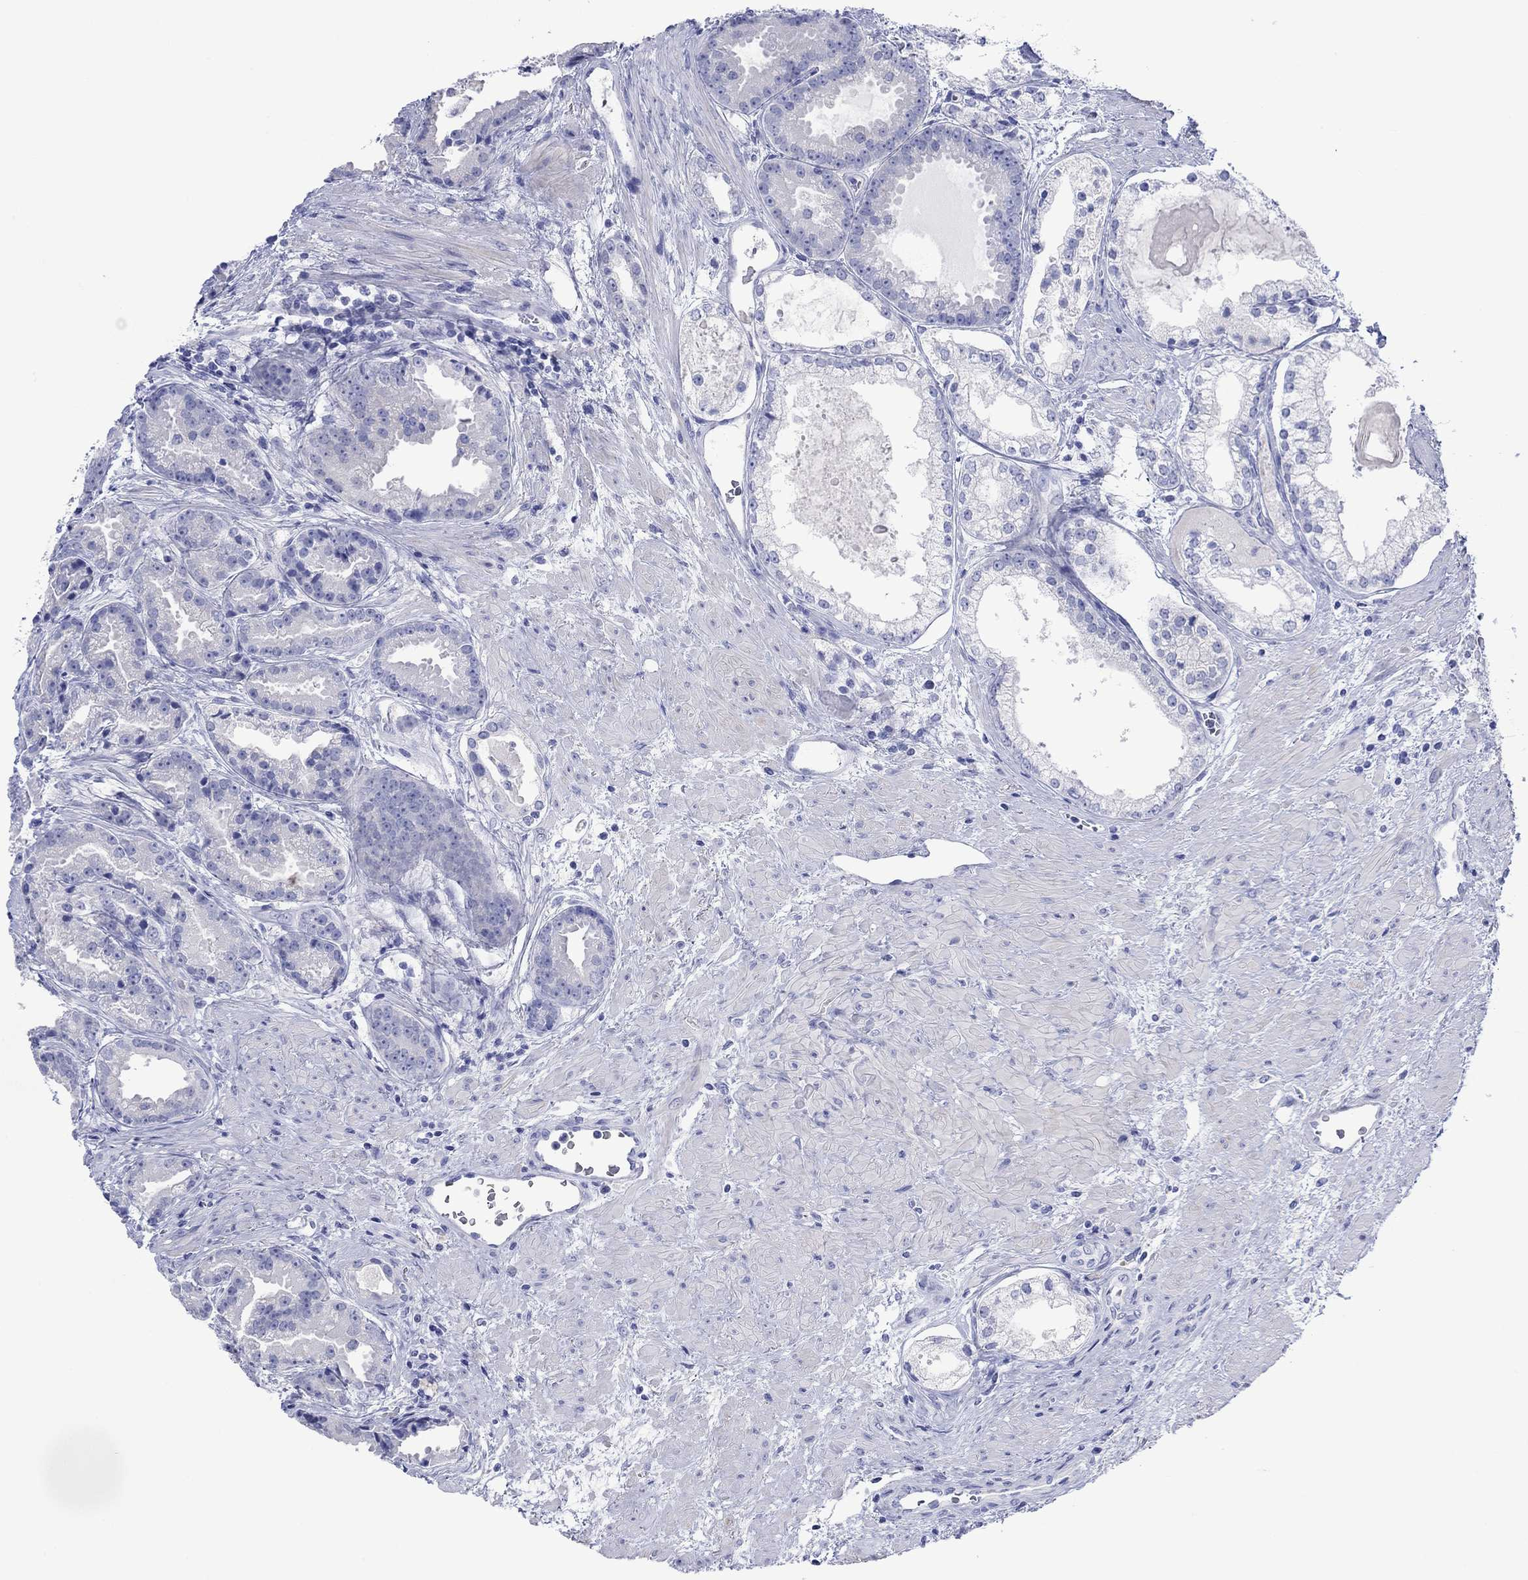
{"staining": {"intensity": "negative", "quantity": "none", "location": "none"}, "tissue": "prostate cancer", "cell_type": "Tumor cells", "image_type": "cancer", "snomed": [{"axis": "morphology", "description": "Adenocarcinoma, NOS"}, {"axis": "morphology", "description": "Adenocarcinoma, High grade"}, {"axis": "topography", "description": "Prostate"}], "caption": "High power microscopy photomicrograph of an IHC histopathology image of high-grade adenocarcinoma (prostate), revealing no significant positivity in tumor cells.", "gene": "MLANA", "patient": {"sex": "male", "age": 64}}